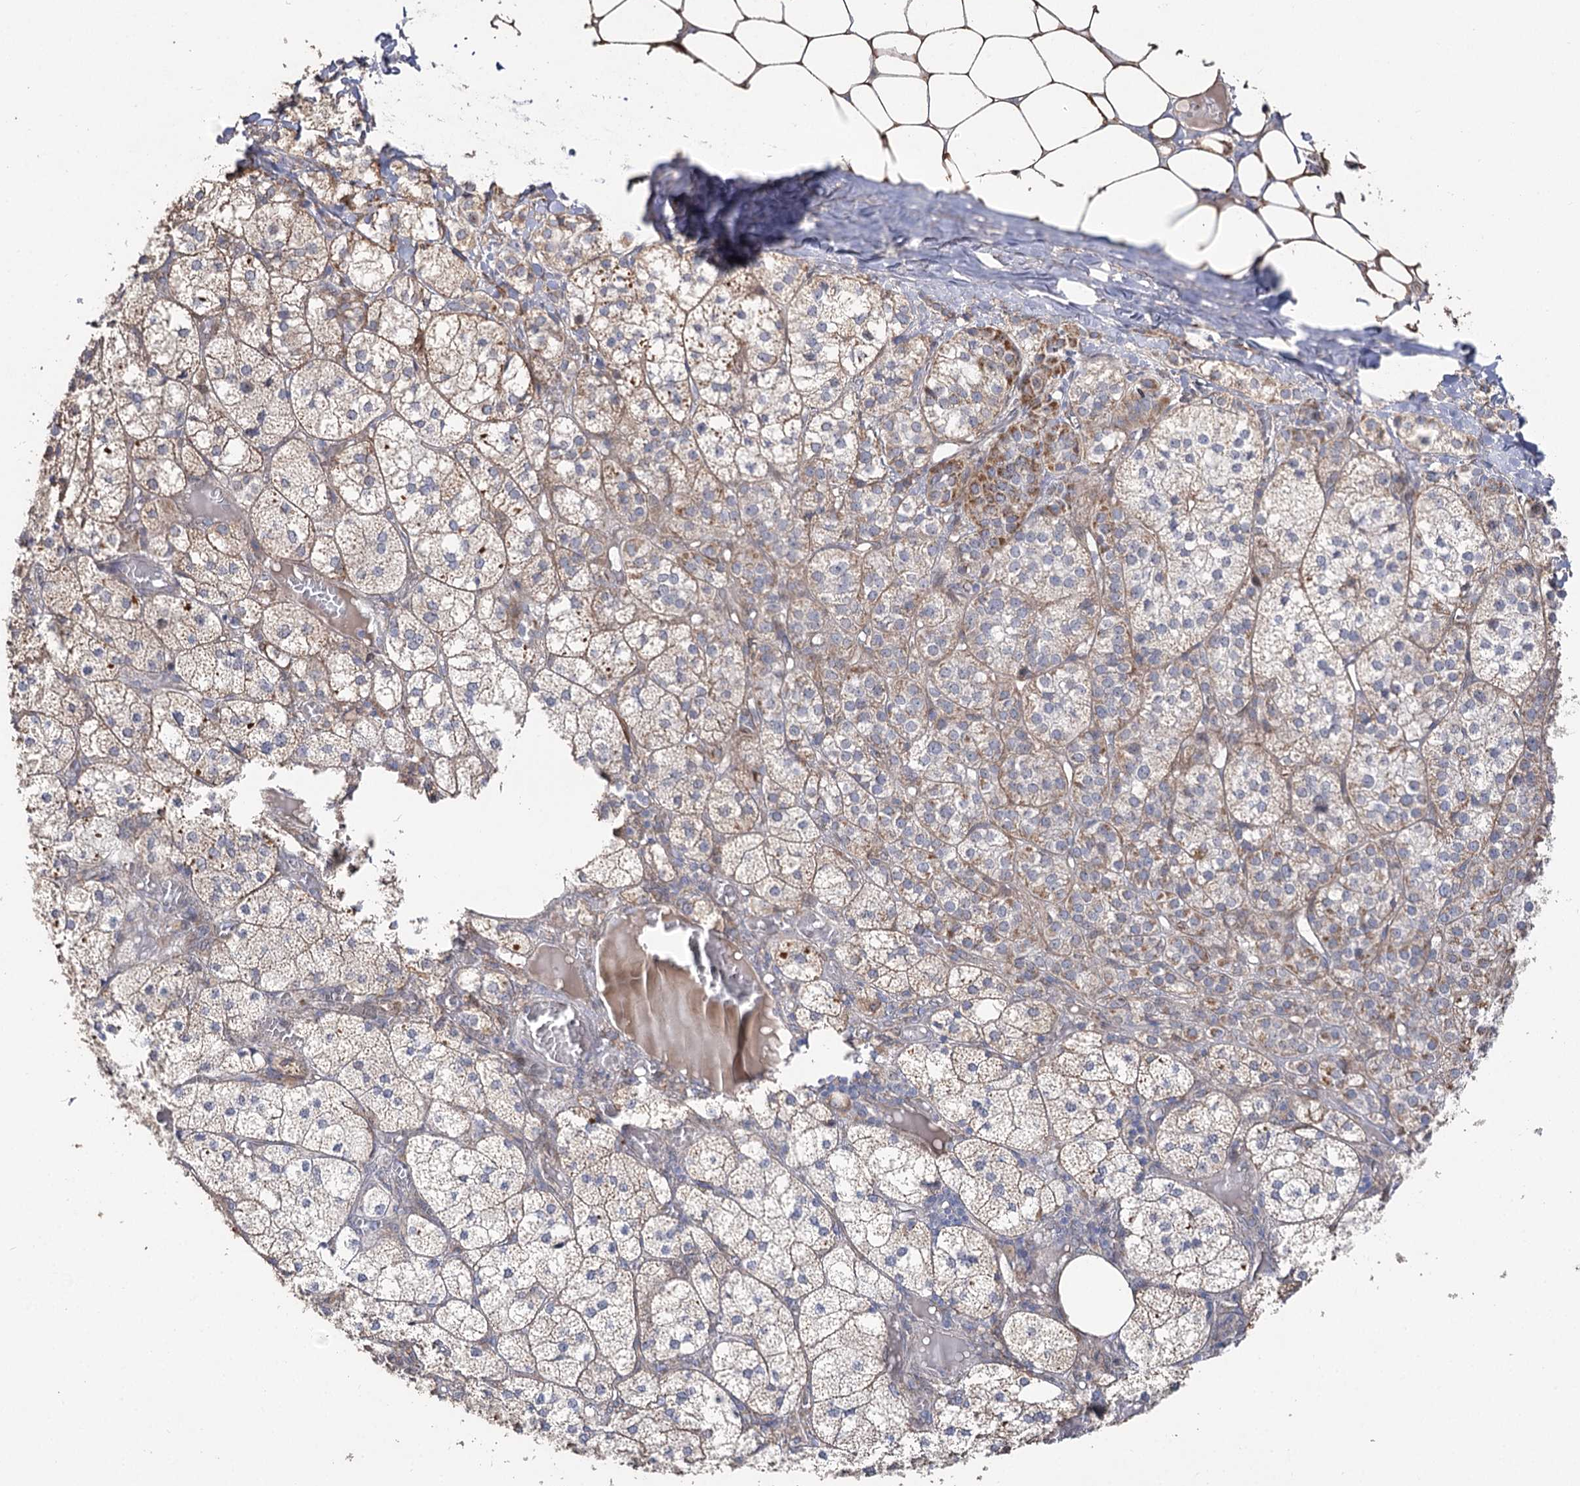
{"staining": {"intensity": "moderate", "quantity": ">75%", "location": "cytoplasmic/membranous"}, "tissue": "adrenal gland", "cell_type": "Glandular cells", "image_type": "normal", "snomed": [{"axis": "morphology", "description": "Normal tissue, NOS"}, {"axis": "topography", "description": "Adrenal gland"}], "caption": "Immunohistochemical staining of unremarkable human adrenal gland reveals >75% levels of moderate cytoplasmic/membranous protein positivity in approximately >75% of glandular cells.", "gene": "RUFY4", "patient": {"sex": "female", "age": 61}}